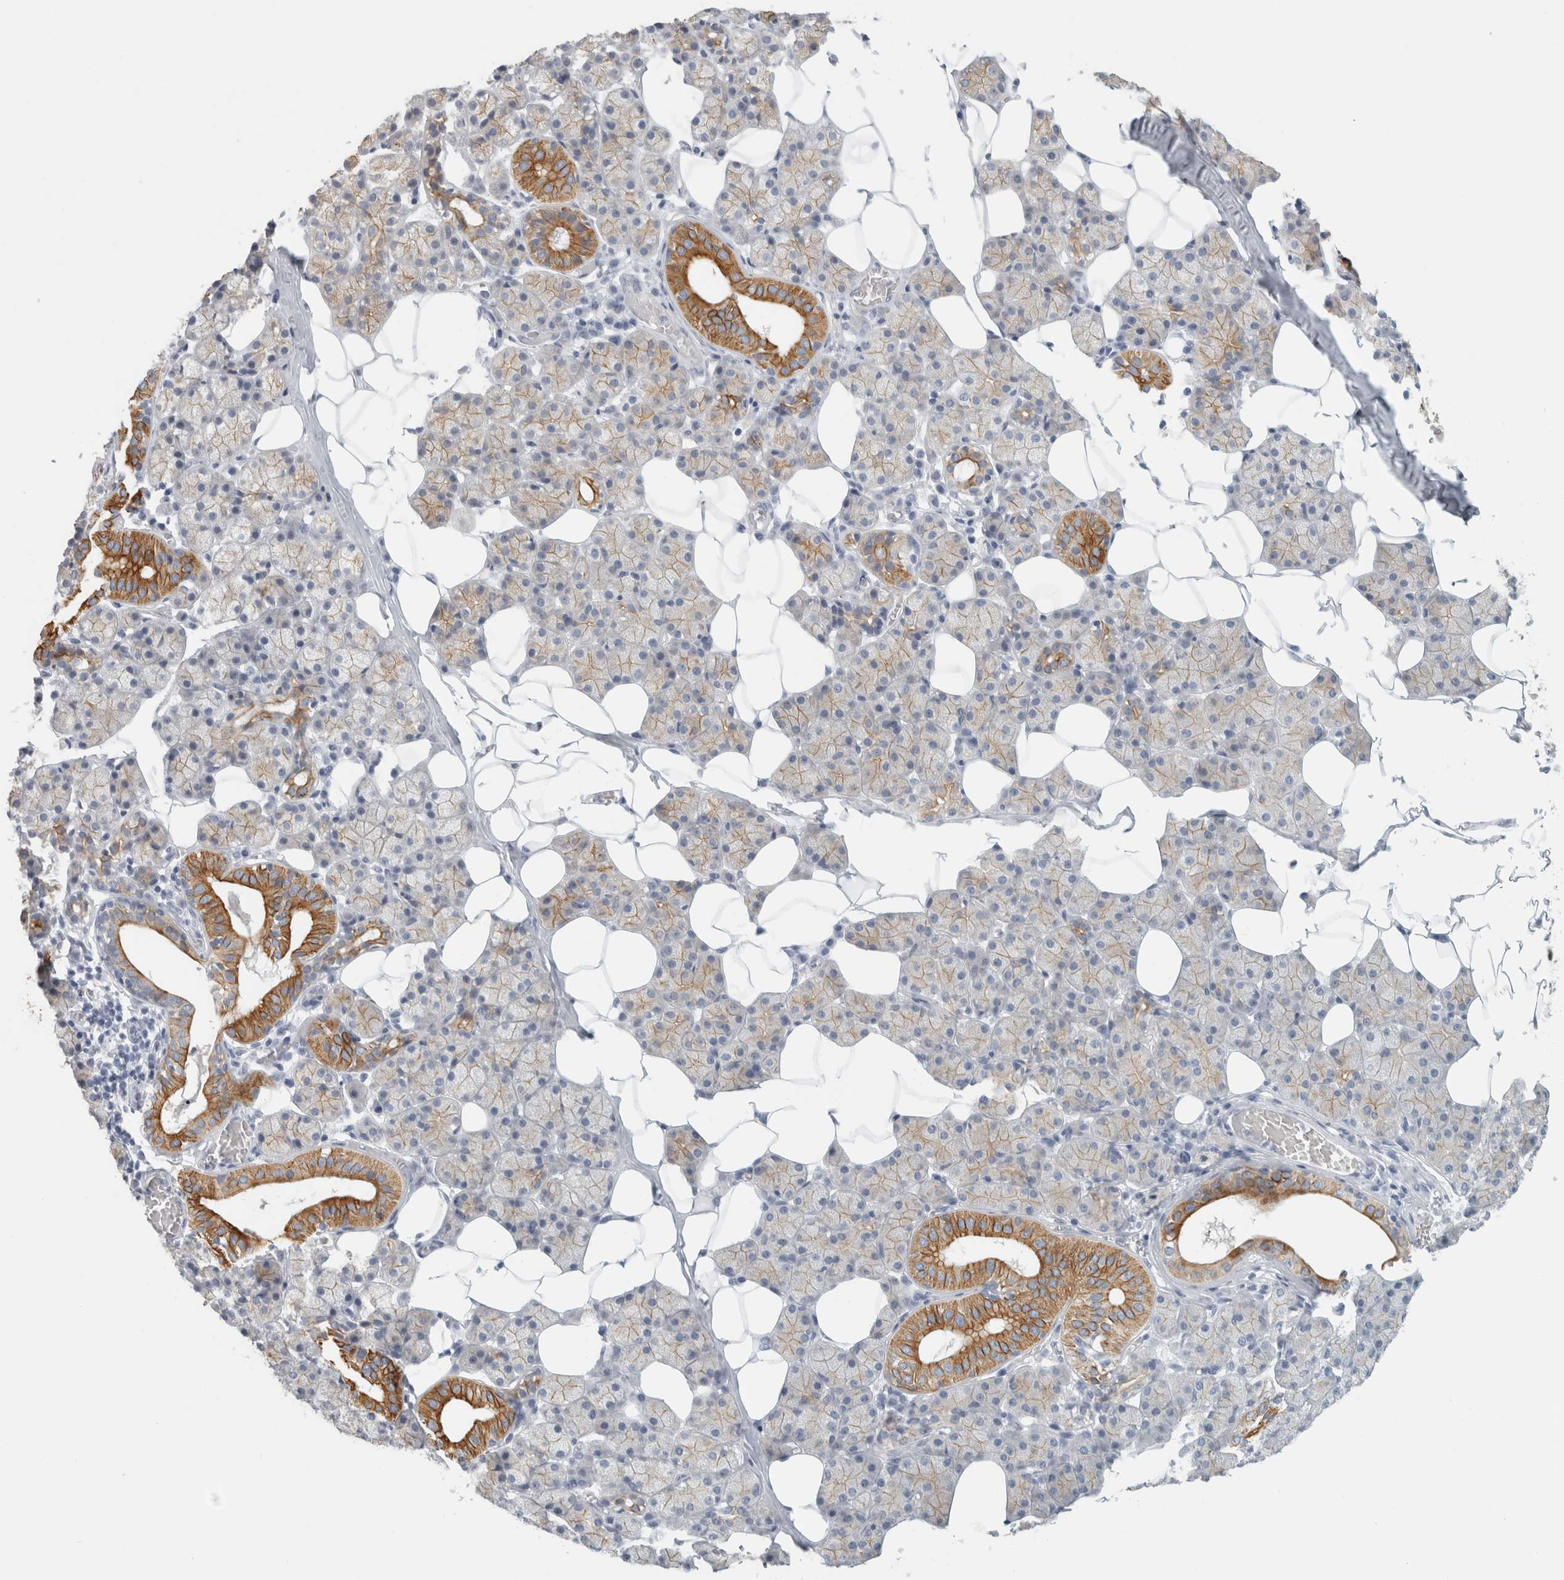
{"staining": {"intensity": "moderate", "quantity": "25%-75%", "location": "cytoplasmic/membranous"}, "tissue": "salivary gland", "cell_type": "Glandular cells", "image_type": "normal", "snomed": [{"axis": "morphology", "description": "Normal tissue, NOS"}, {"axis": "topography", "description": "Salivary gland"}], "caption": "A histopathology image of human salivary gland stained for a protein displays moderate cytoplasmic/membranous brown staining in glandular cells.", "gene": "SLC28A3", "patient": {"sex": "female", "age": 33}}